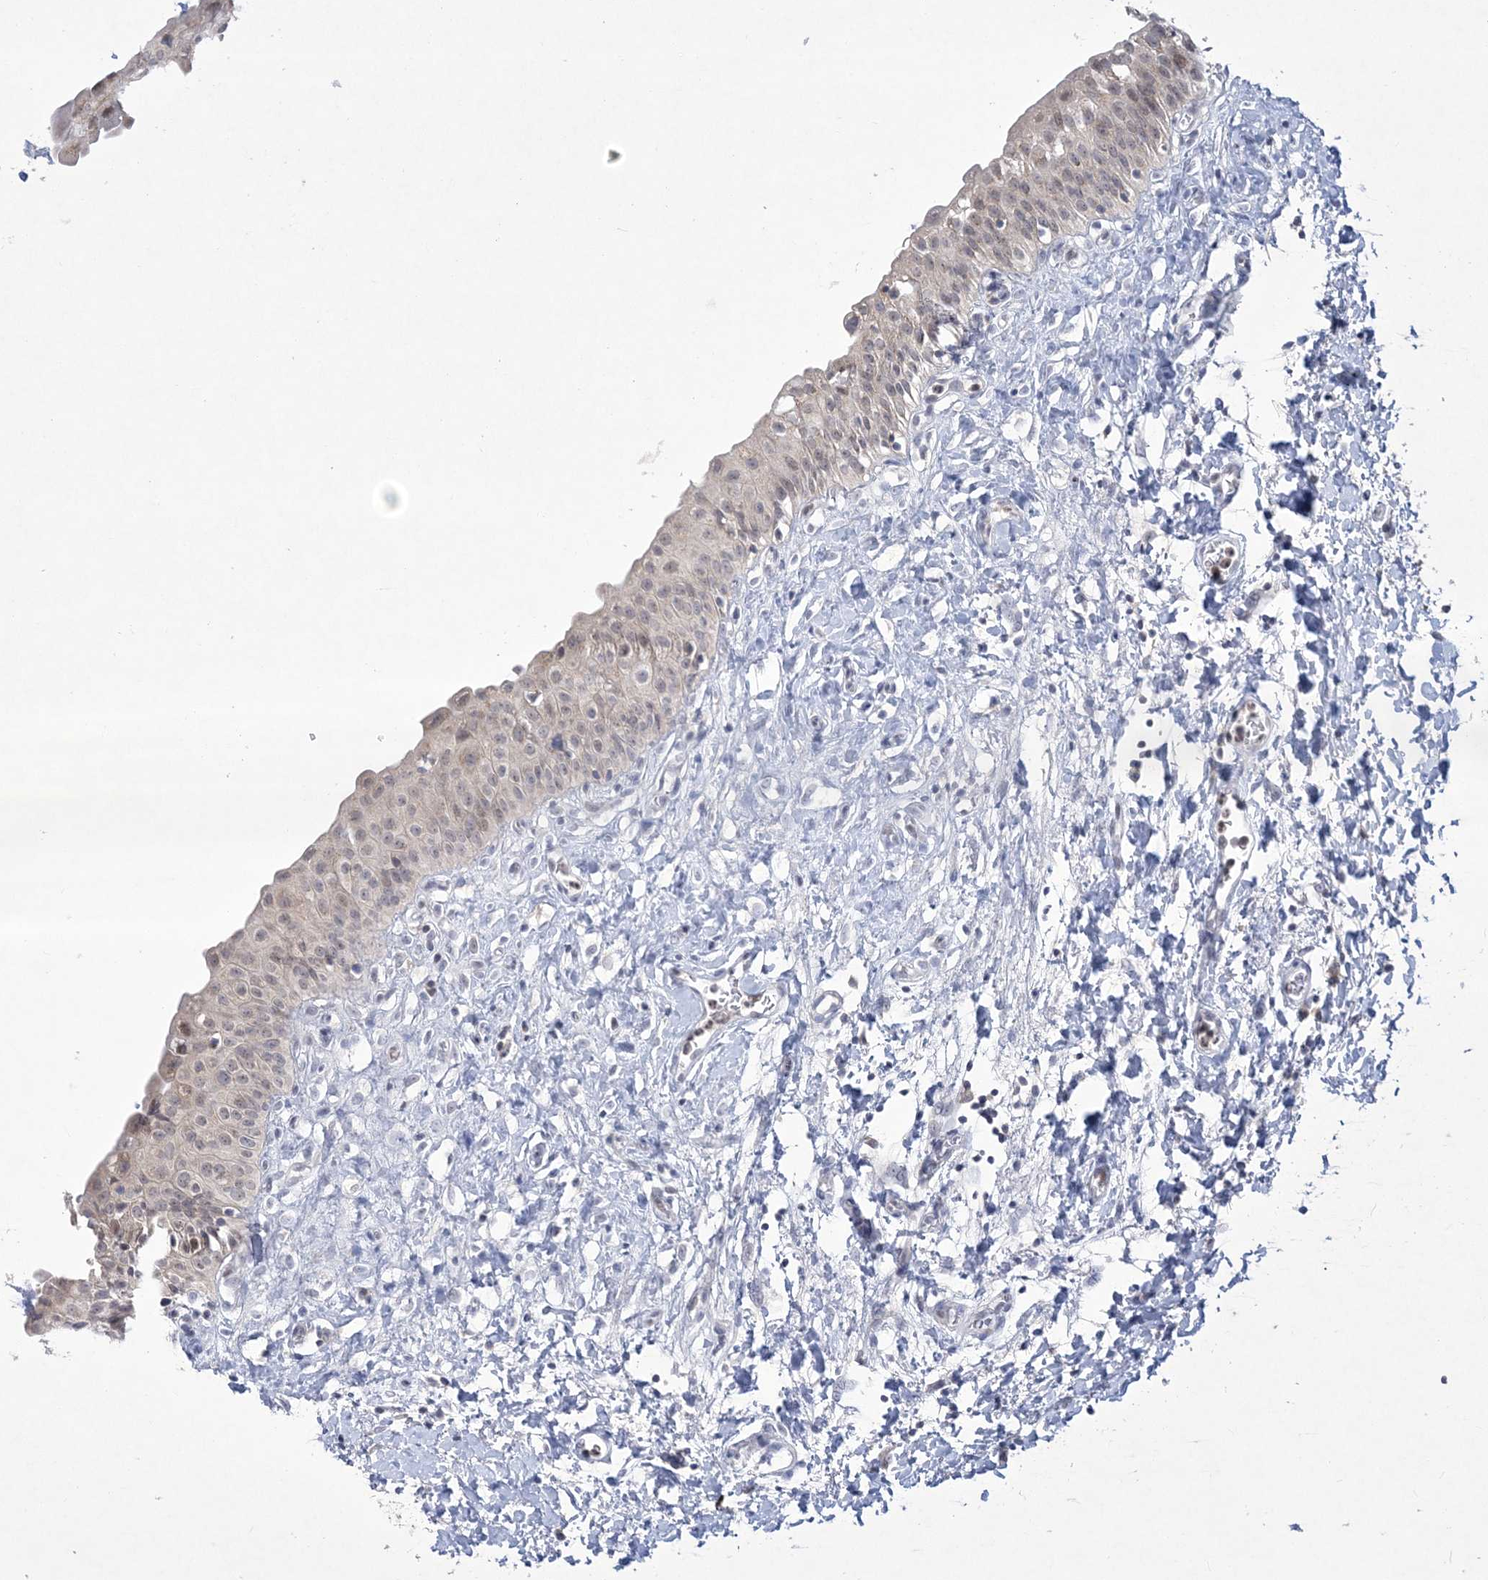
{"staining": {"intensity": "weak", "quantity": "<25%", "location": "nuclear"}, "tissue": "urinary bladder", "cell_type": "Urothelial cells", "image_type": "normal", "snomed": [{"axis": "morphology", "description": "Normal tissue, NOS"}, {"axis": "topography", "description": "Urinary bladder"}], "caption": "Protein analysis of unremarkable urinary bladder displays no significant staining in urothelial cells.", "gene": "WDR27", "patient": {"sex": "male", "age": 51}}